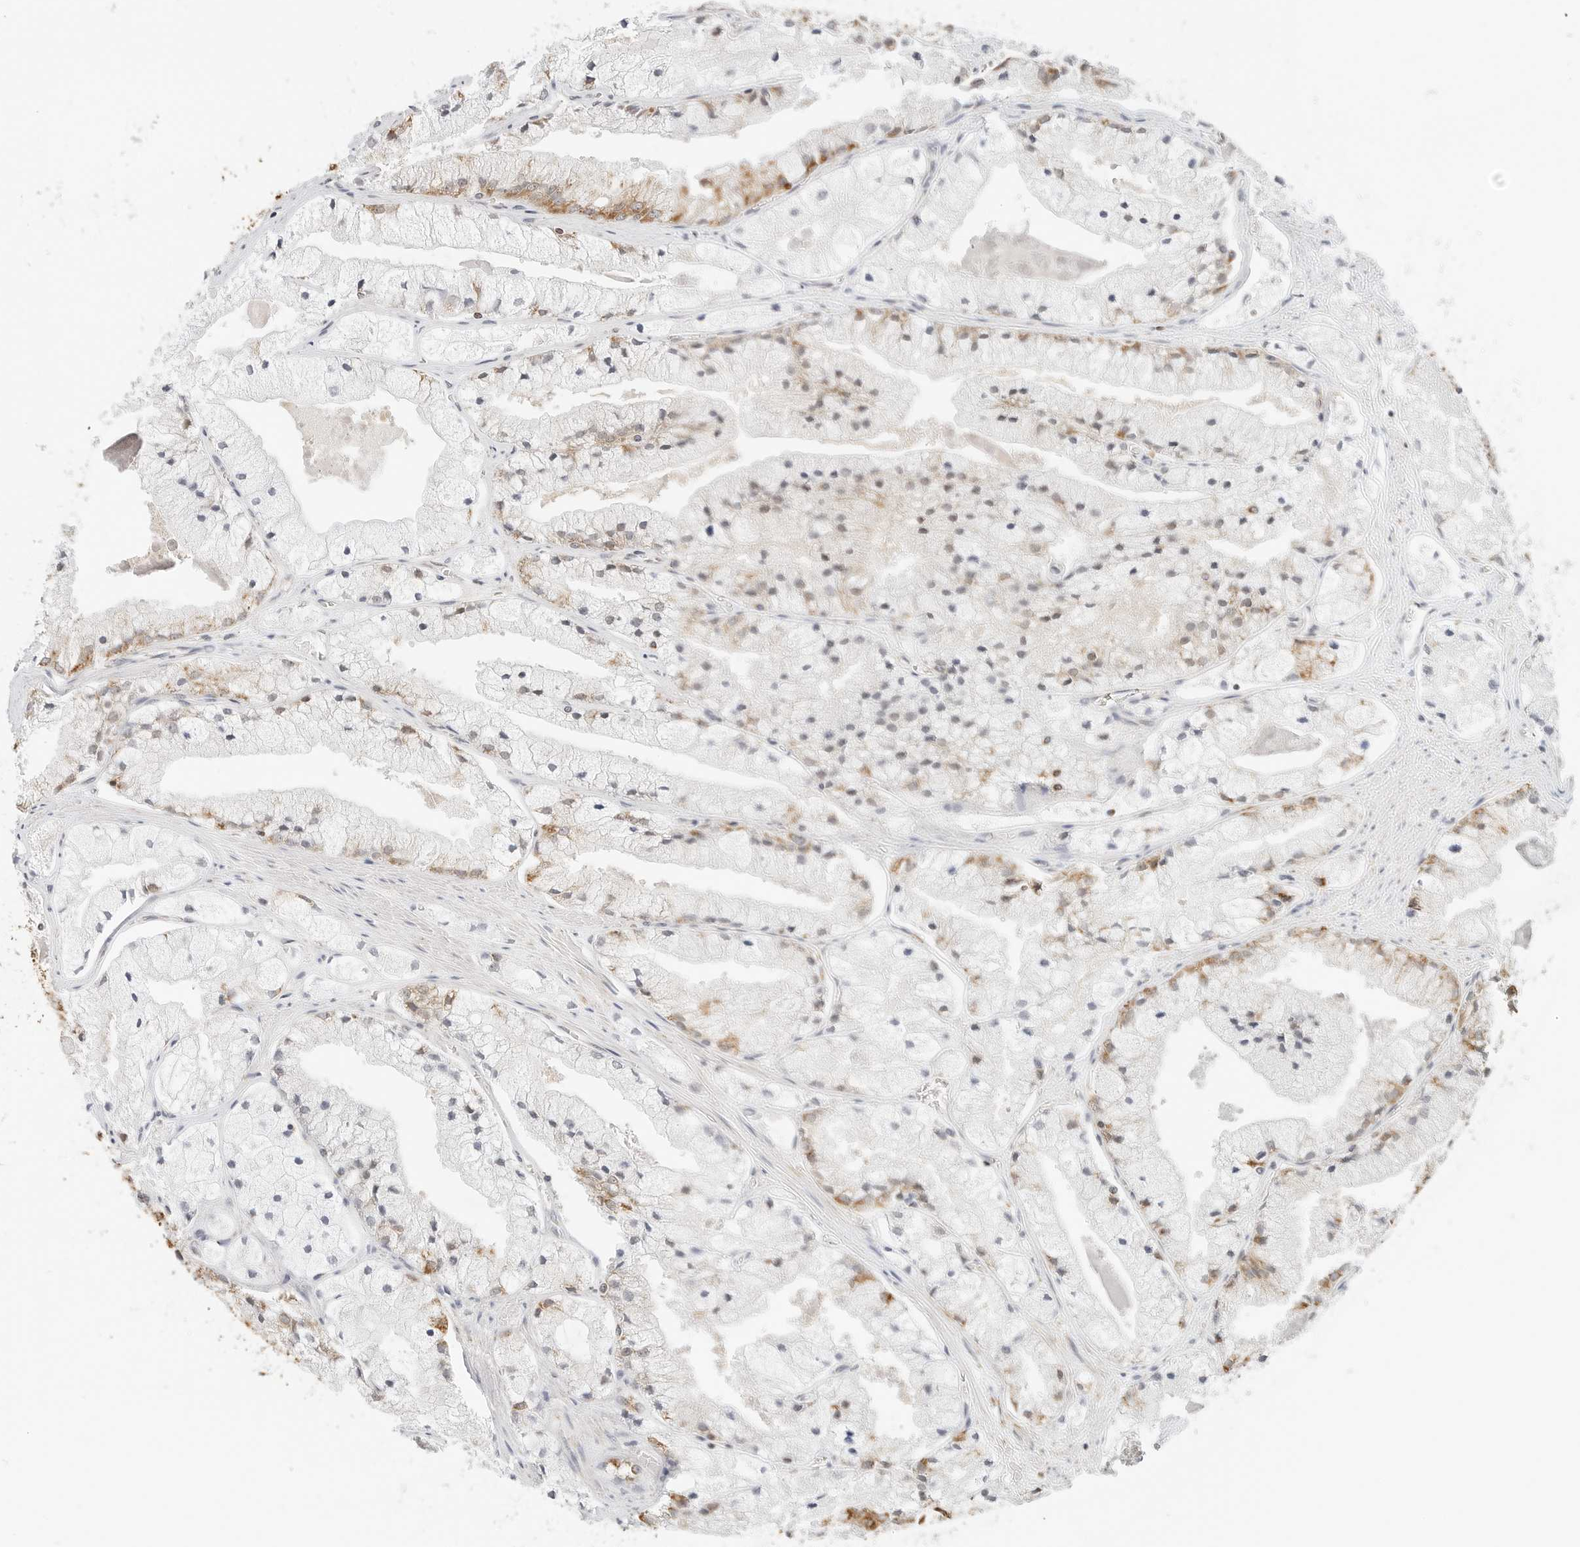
{"staining": {"intensity": "moderate", "quantity": "<25%", "location": "cytoplasmic/membranous"}, "tissue": "prostate cancer", "cell_type": "Tumor cells", "image_type": "cancer", "snomed": [{"axis": "morphology", "description": "Adenocarcinoma, High grade"}, {"axis": "topography", "description": "Prostate"}], "caption": "IHC of human prostate adenocarcinoma (high-grade) displays low levels of moderate cytoplasmic/membranous positivity in about <25% of tumor cells.", "gene": "ATL1", "patient": {"sex": "male", "age": 50}}